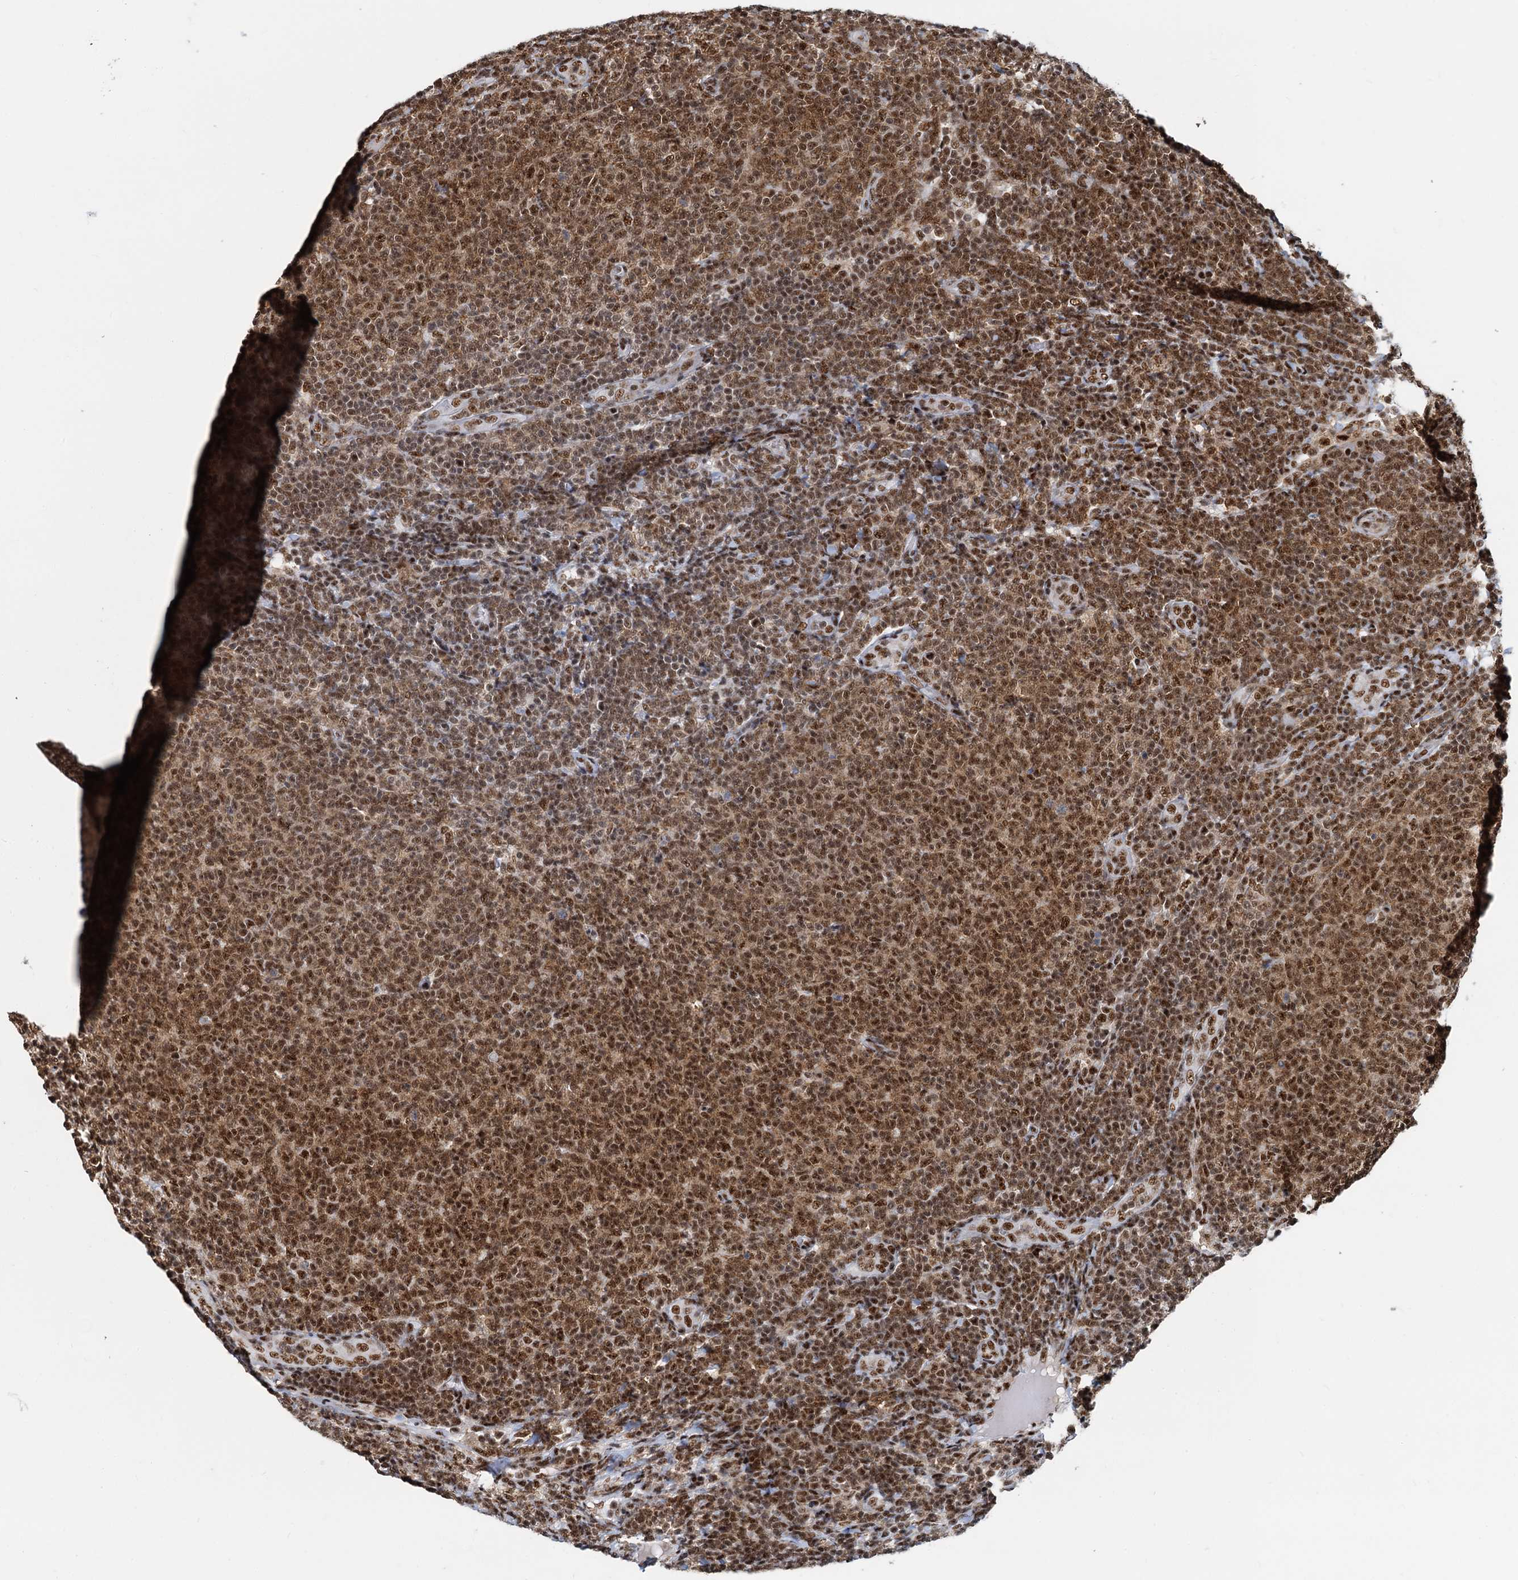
{"staining": {"intensity": "strong", "quantity": ">75%", "location": "nuclear"}, "tissue": "lymphoma", "cell_type": "Tumor cells", "image_type": "cancer", "snomed": [{"axis": "morphology", "description": "Malignant lymphoma, non-Hodgkin's type, Low grade"}, {"axis": "topography", "description": "Lymph node"}], "caption": "Brown immunohistochemical staining in human low-grade malignant lymphoma, non-Hodgkin's type demonstrates strong nuclear staining in approximately >75% of tumor cells.", "gene": "RBM26", "patient": {"sex": "male", "age": 66}}